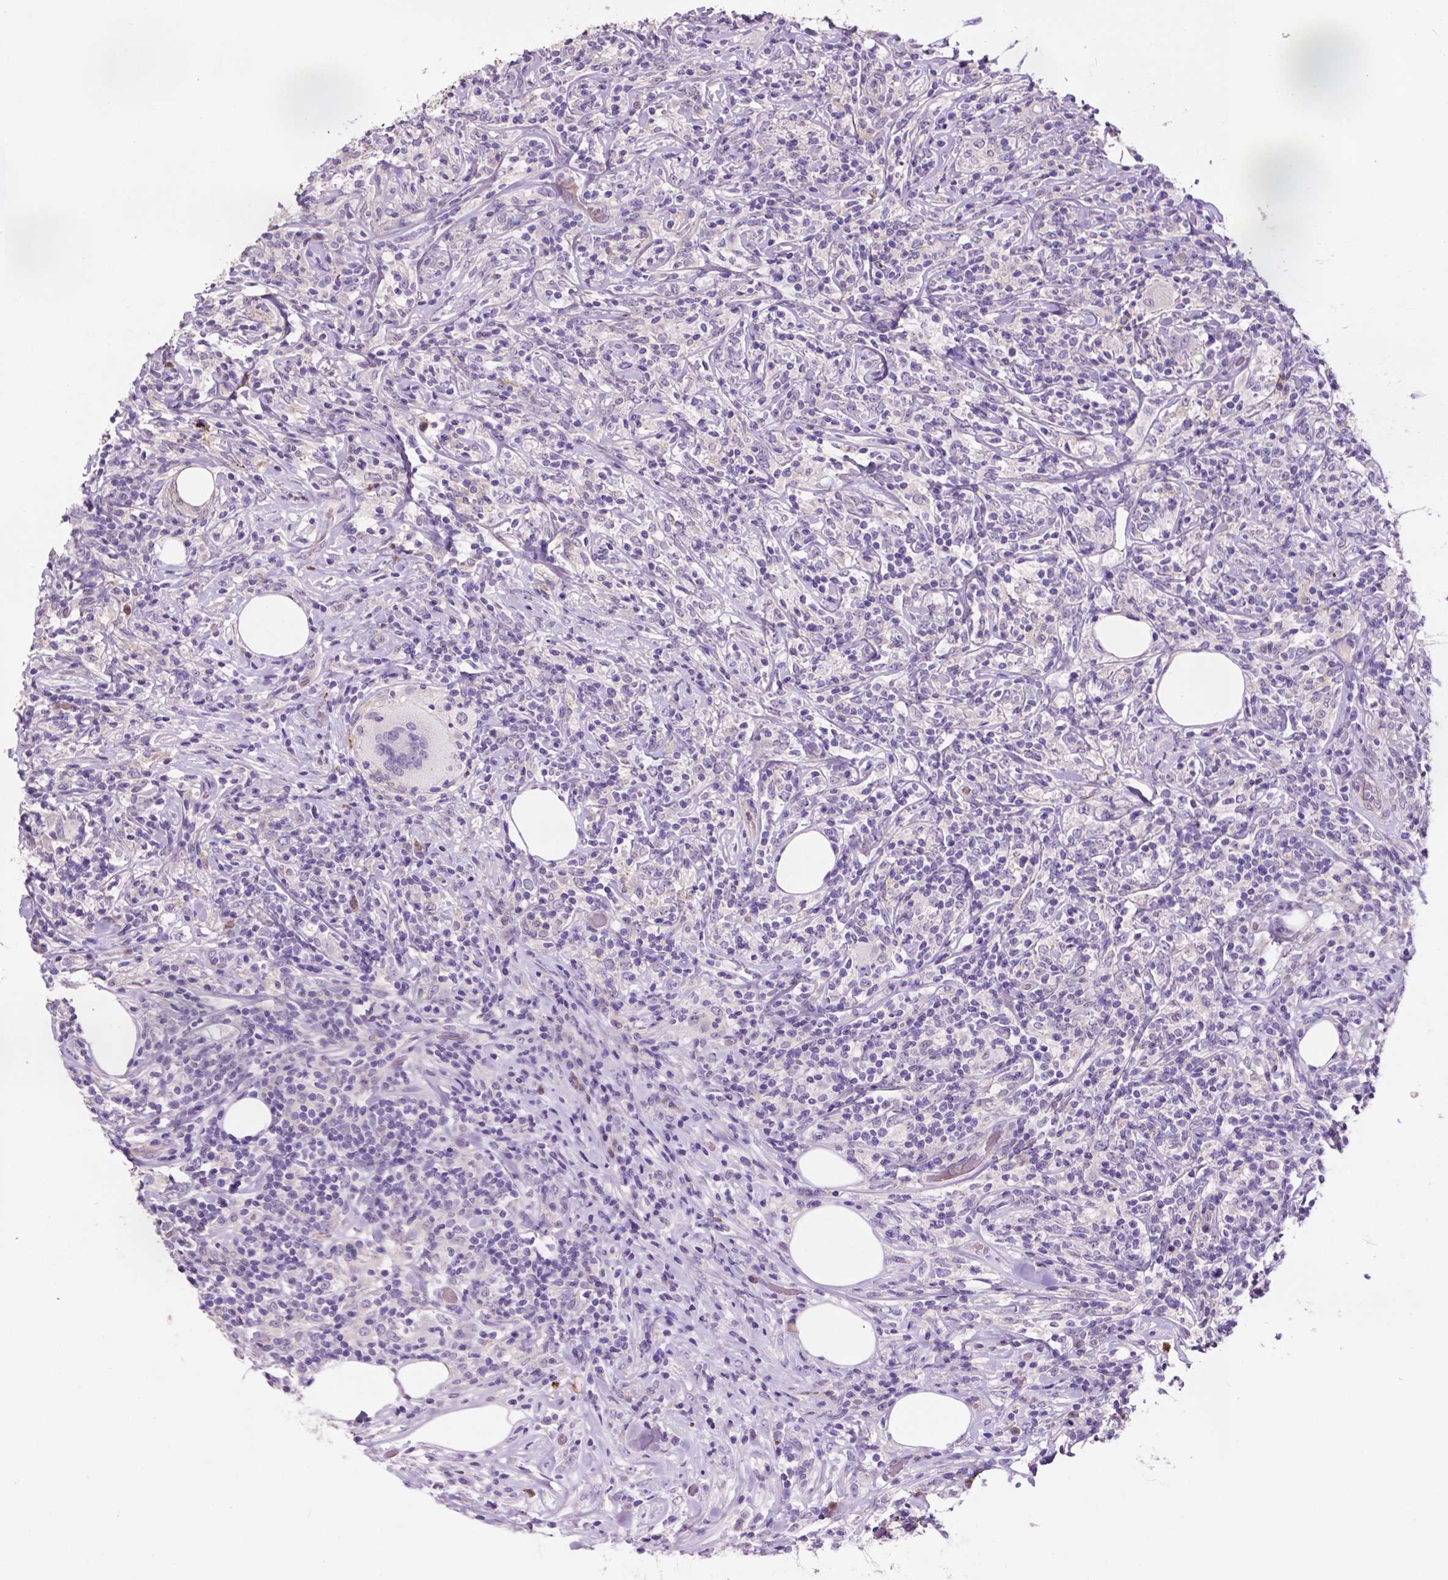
{"staining": {"intensity": "negative", "quantity": "none", "location": "none"}, "tissue": "lymphoma", "cell_type": "Tumor cells", "image_type": "cancer", "snomed": [{"axis": "morphology", "description": "Malignant lymphoma, non-Hodgkin's type, High grade"}, {"axis": "topography", "description": "Lymph node"}], "caption": "An image of lymphoma stained for a protein displays no brown staining in tumor cells.", "gene": "PLSCR1", "patient": {"sex": "female", "age": 84}}